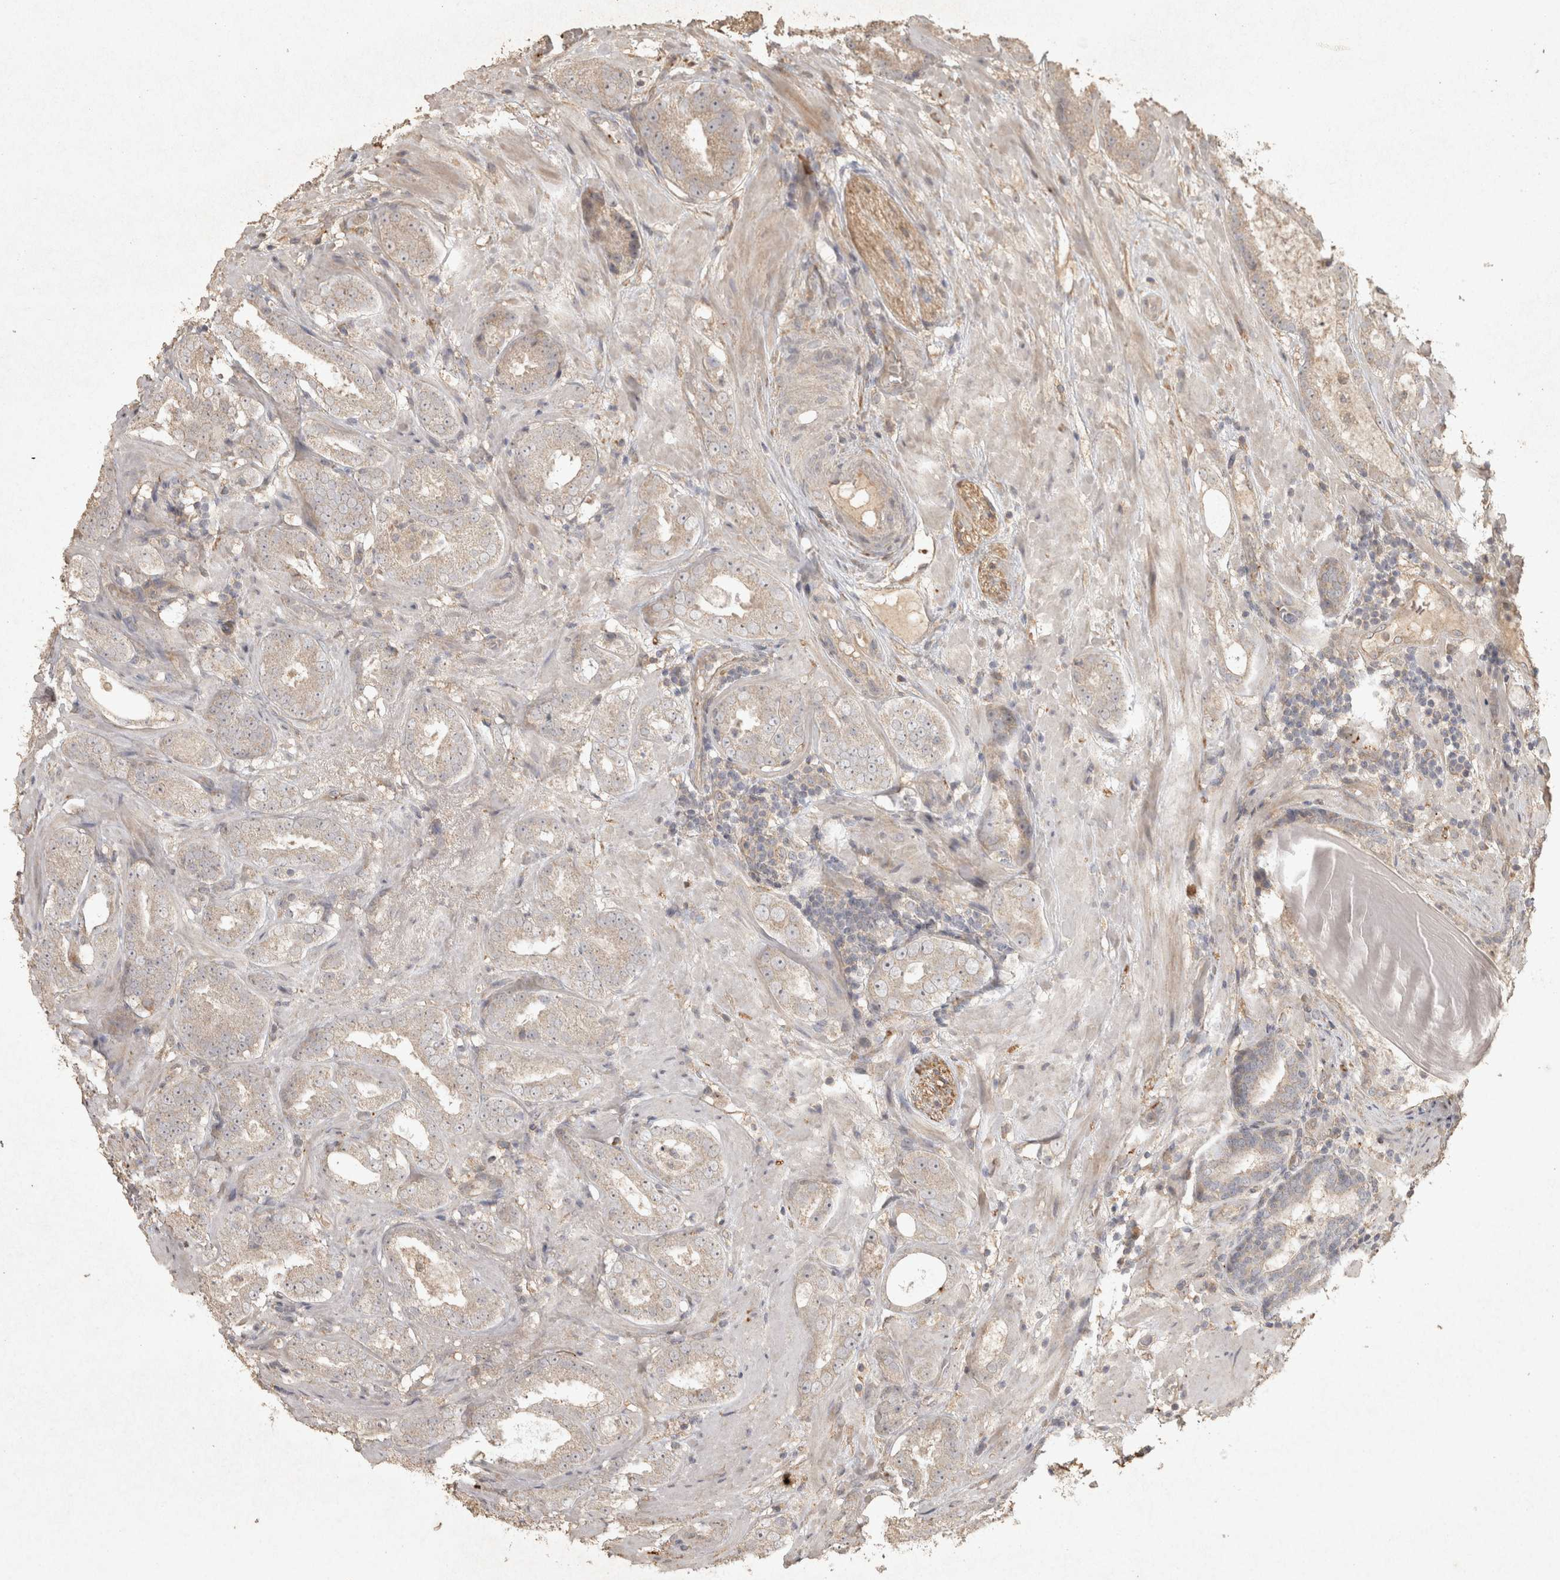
{"staining": {"intensity": "weak", "quantity": "25%-75%", "location": "cytoplasmic/membranous"}, "tissue": "prostate cancer", "cell_type": "Tumor cells", "image_type": "cancer", "snomed": [{"axis": "morphology", "description": "Adenocarcinoma, Low grade"}, {"axis": "topography", "description": "Prostate"}], "caption": "DAB immunohistochemical staining of human prostate low-grade adenocarcinoma reveals weak cytoplasmic/membranous protein staining in approximately 25%-75% of tumor cells. Using DAB (3,3'-diaminobenzidine) (brown) and hematoxylin (blue) stains, captured at high magnification using brightfield microscopy.", "gene": "OSTN", "patient": {"sex": "male", "age": 69}}